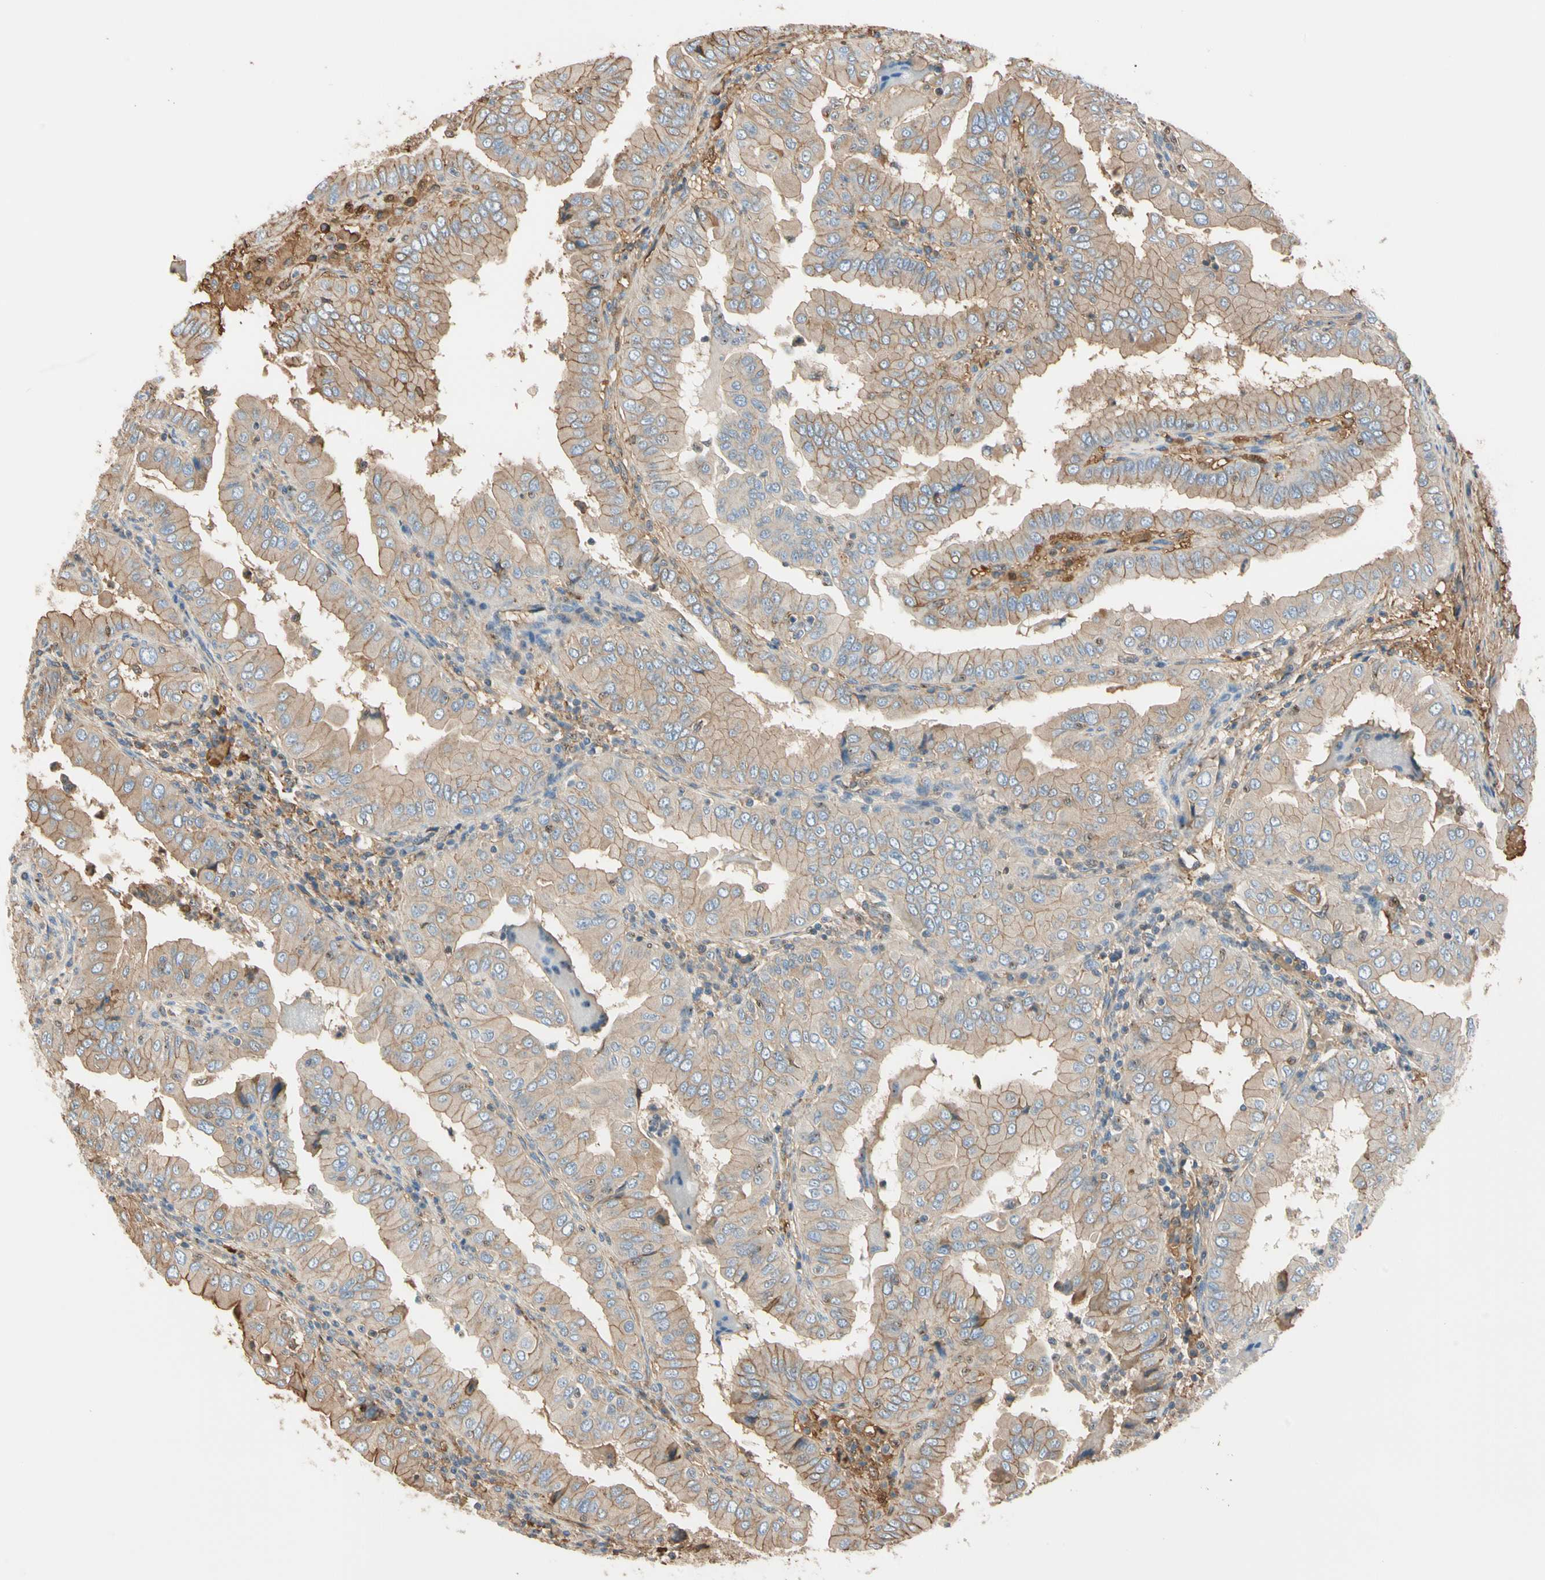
{"staining": {"intensity": "weak", "quantity": ">75%", "location": "cytoplasmic/membranous"}, "tissue": "thyroid cancer", "cell_type": "Tumor cells", "image_type": "cancer", "snomed": [{"axis": "morphology", "description": "Papillary adenocarcinoma, NOS"}, {"axis": "topography", "description": "Thyroid gland"}], "caption": "This photomicrograph demonstrates immunohistochemistry (IHC) staining of thyroid cancer, with low weak cytoplasmic/membranous positivity in about >75% of tumor cells.", "gene": "LAMB3", "patient": {"sex": "male", "age": 33}}